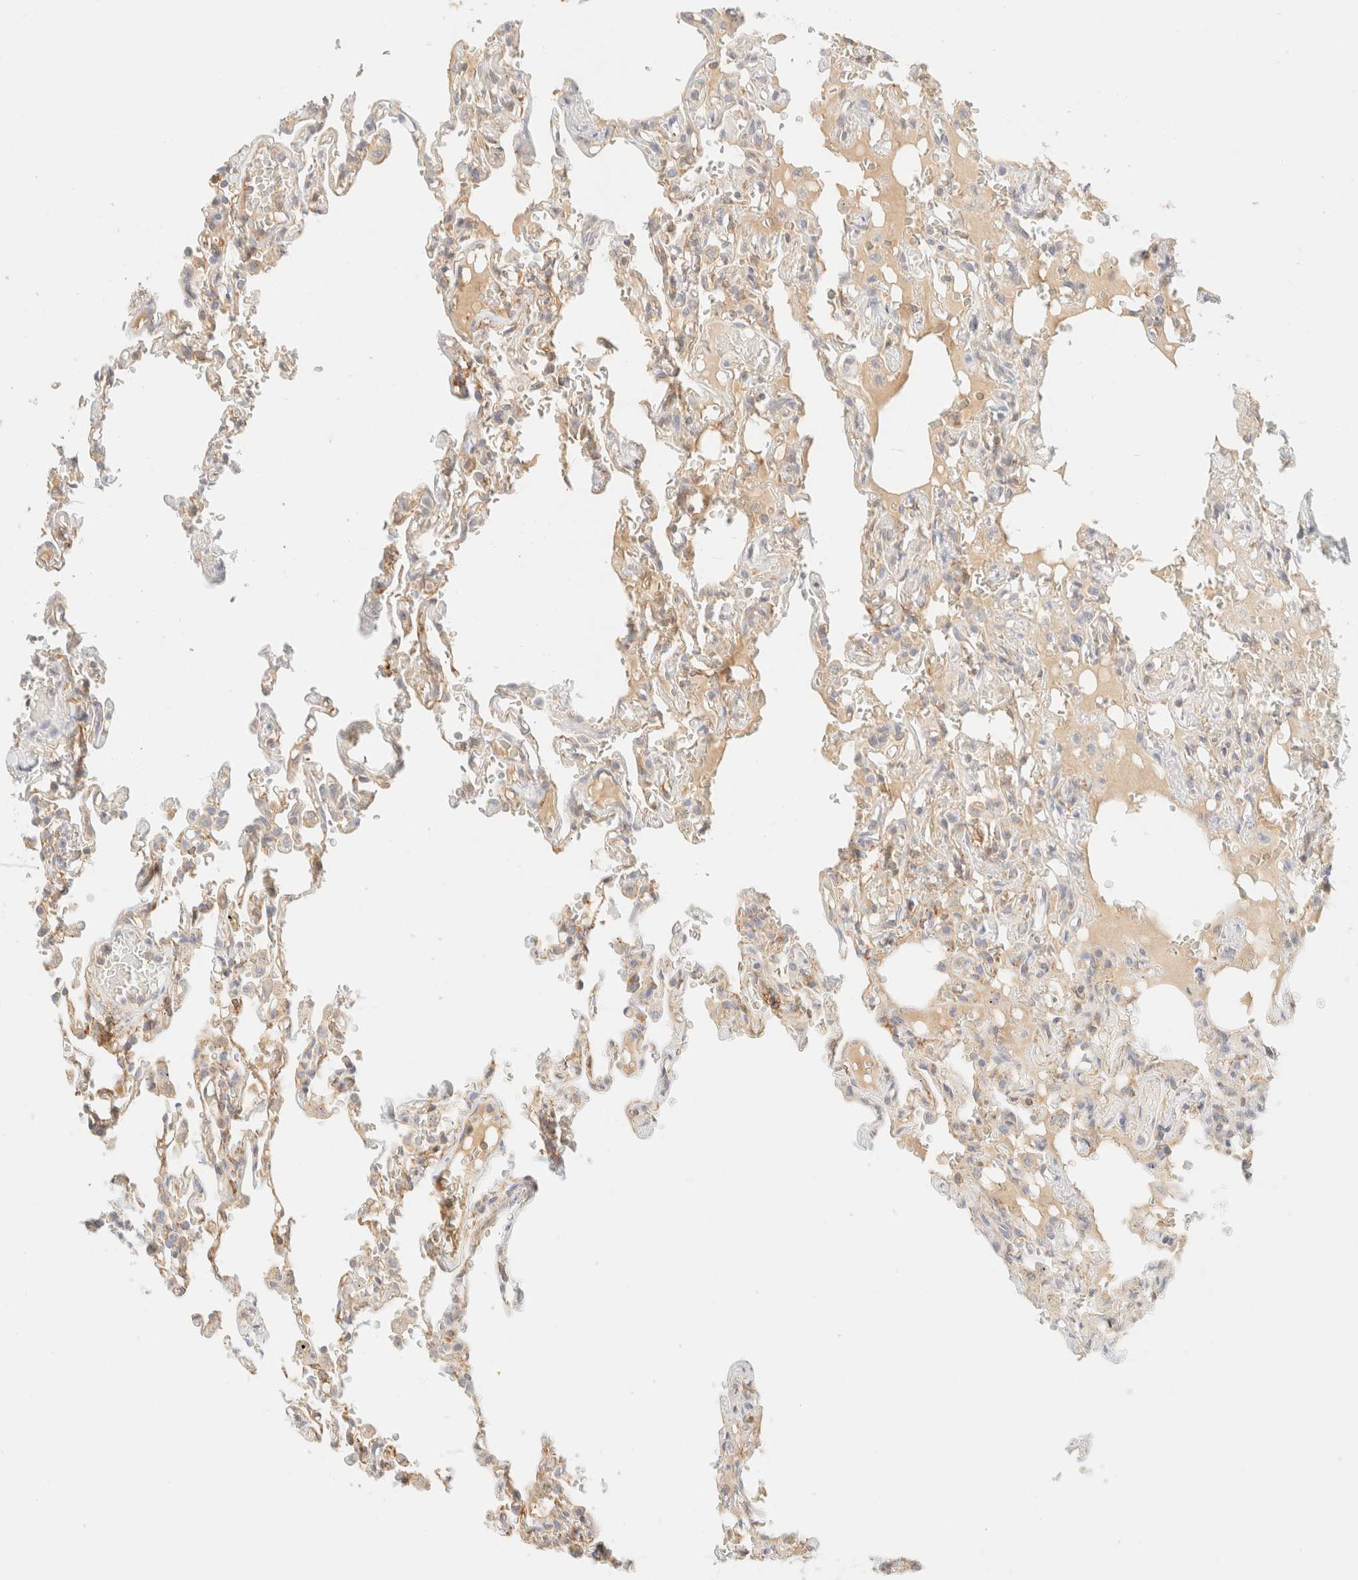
{"staining": {"intensity": "weak", "quantity": "25%-75%", "location": "cytoplasmic/membranous"}, "tissue": "lung", "cell_type": "Alveolar cells", "image_type": "normal", "snomed": [{"axis": "morphology", "description": "Normal tissue, NOS"}, {"axis": "topography", "description": "Lung"}], "caption": "Weak cytoplasmic/membranous expression for a protein is seen in about 25%-75% of alveolar cells of normal lung using immunohistochemistry (IHC).", "gene": "FHOD1", "patient": {"sex": "male", "age": 21}}